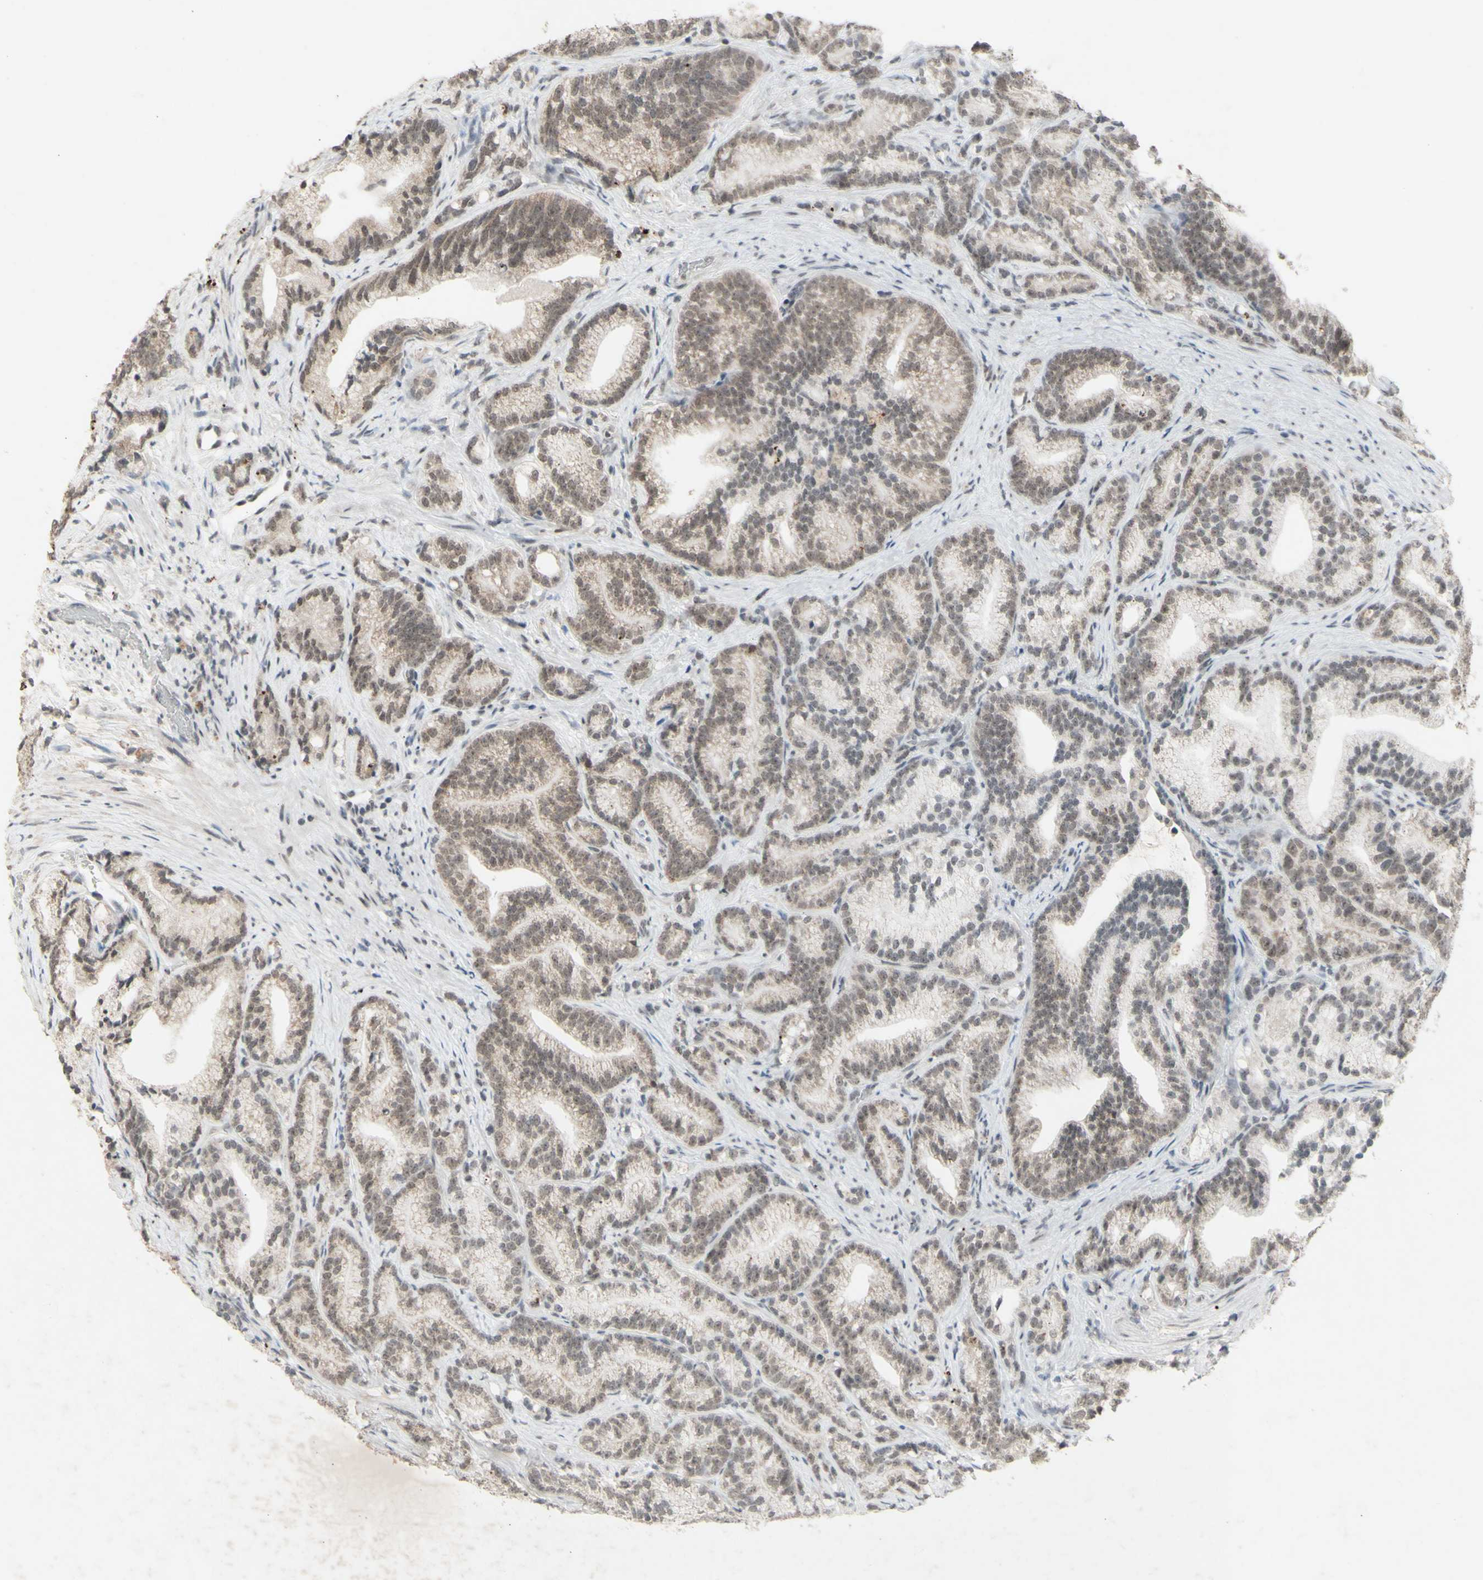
{"staining": {"intensity": "moderate", "quantity": ">75%", "location": "nuclear"}, "tissue": "prostate cancer", "cell_type": "Tumor cells", "image_type": "cancer", "snomed": [{"axis": "morphology", "description": "Adenocarcinoma, Low grade"}, {"axis": "topography", "description": "Prostate"}], "caption": "Protein expression analysis of human adenocarcinoma (low-grade) (prostate) reveals moderate nuclear positivity in about >75% of tumor cells. Nuclei are stained in blue.", "gene": "CENPB", "patient": {"sex": "male", "age": 89}}